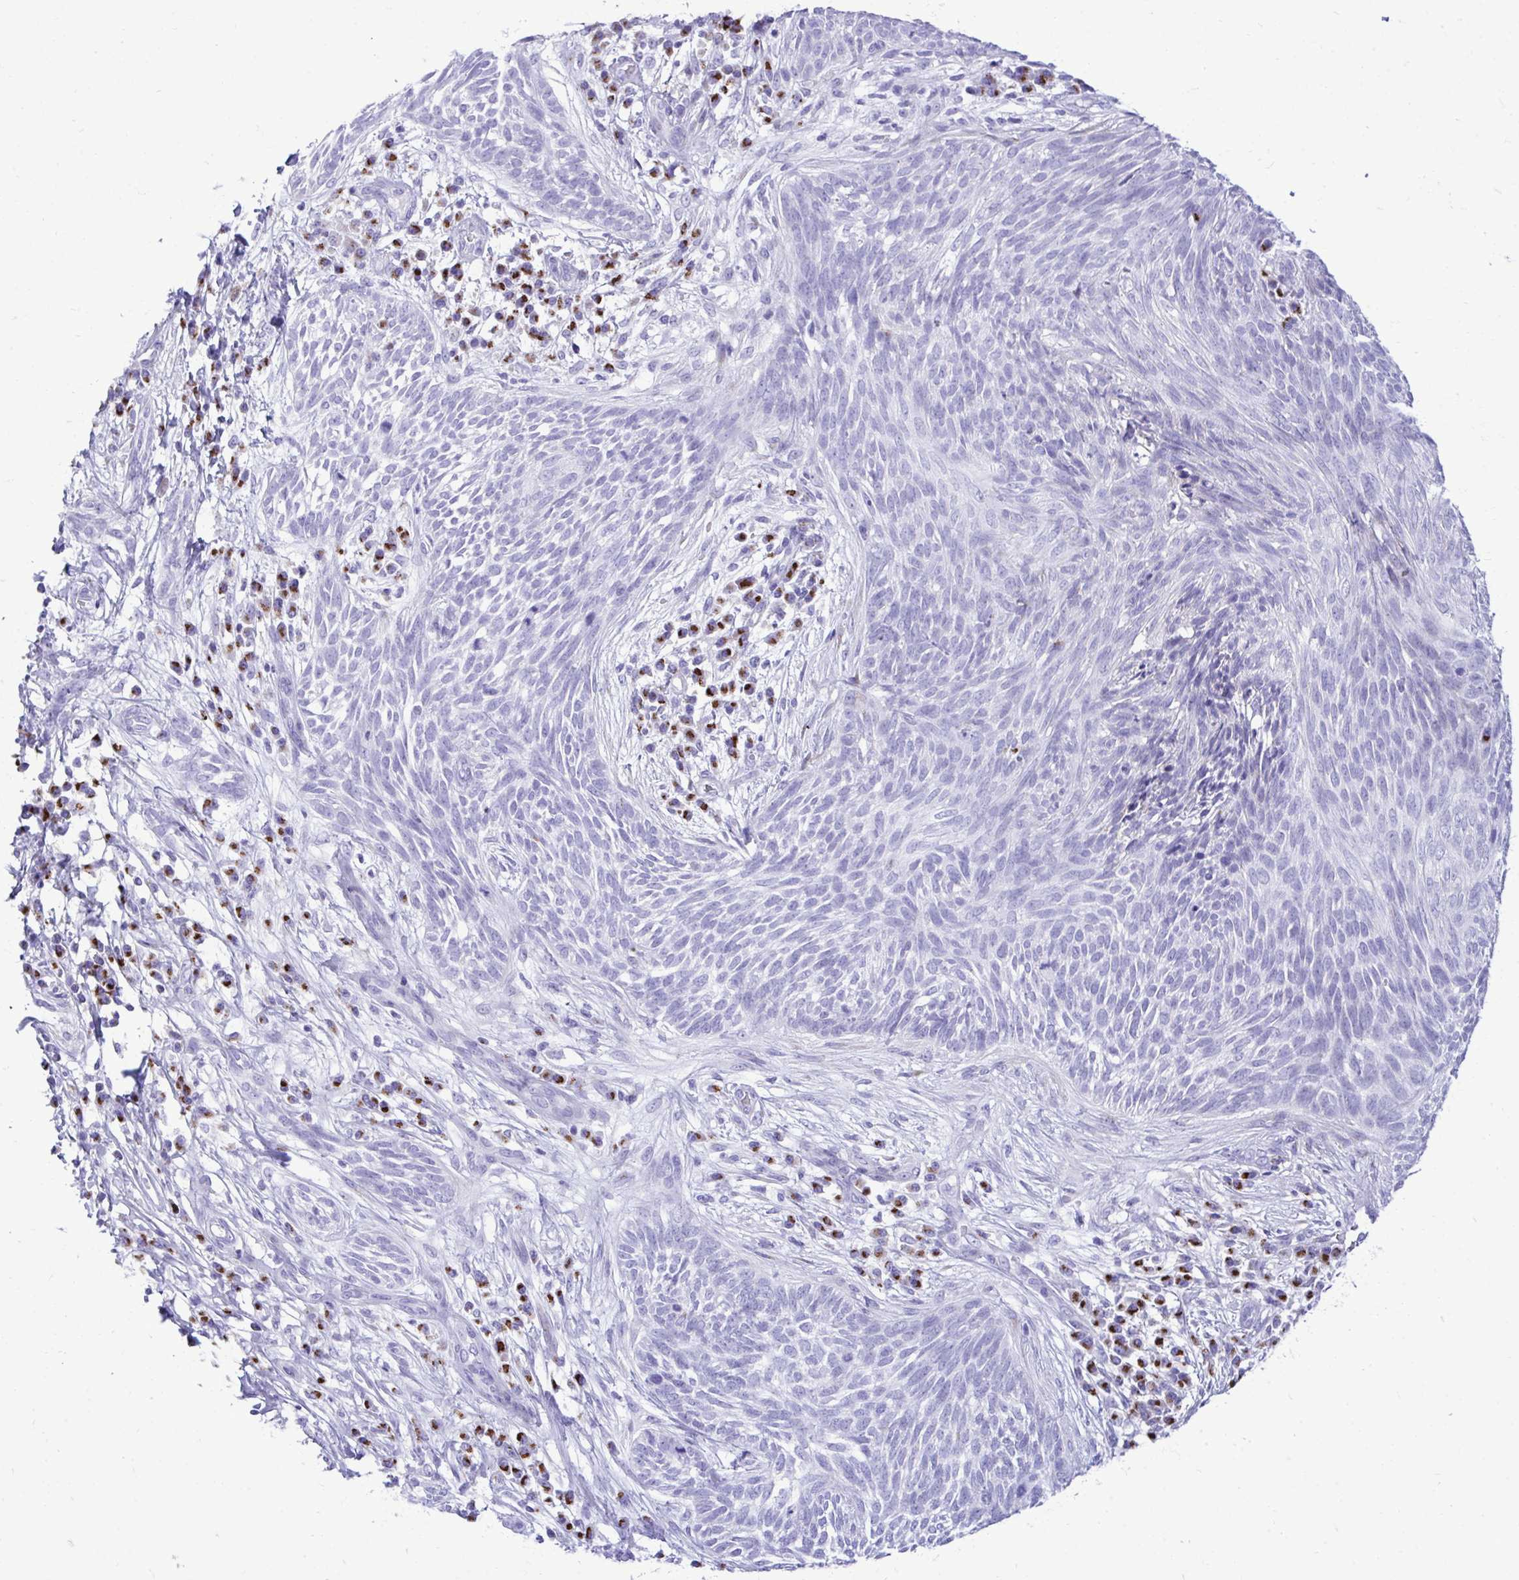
{"staining": {"intensity": "negative", "quantity": "none", "location": "none"}, "tissue": "skin cancer", "cell_type": "Tumor cells", "image_type": "cancer", "snomed": [{"axis": "morphology", "description": "Basal cell carcinoma"}, {"axis": "topography", "description": "Skin"}, {"axis": "topography", "description": "Skin, foot"}], "caption": "High power microscopy photomicrograph of an immunohistochemistry photomicrograph of skin basal cell carcinoma, revealing no significant positivity in tumor cells.", "gene": "ANKDD1B", "patient": {"sex": "female", "age": 86}}